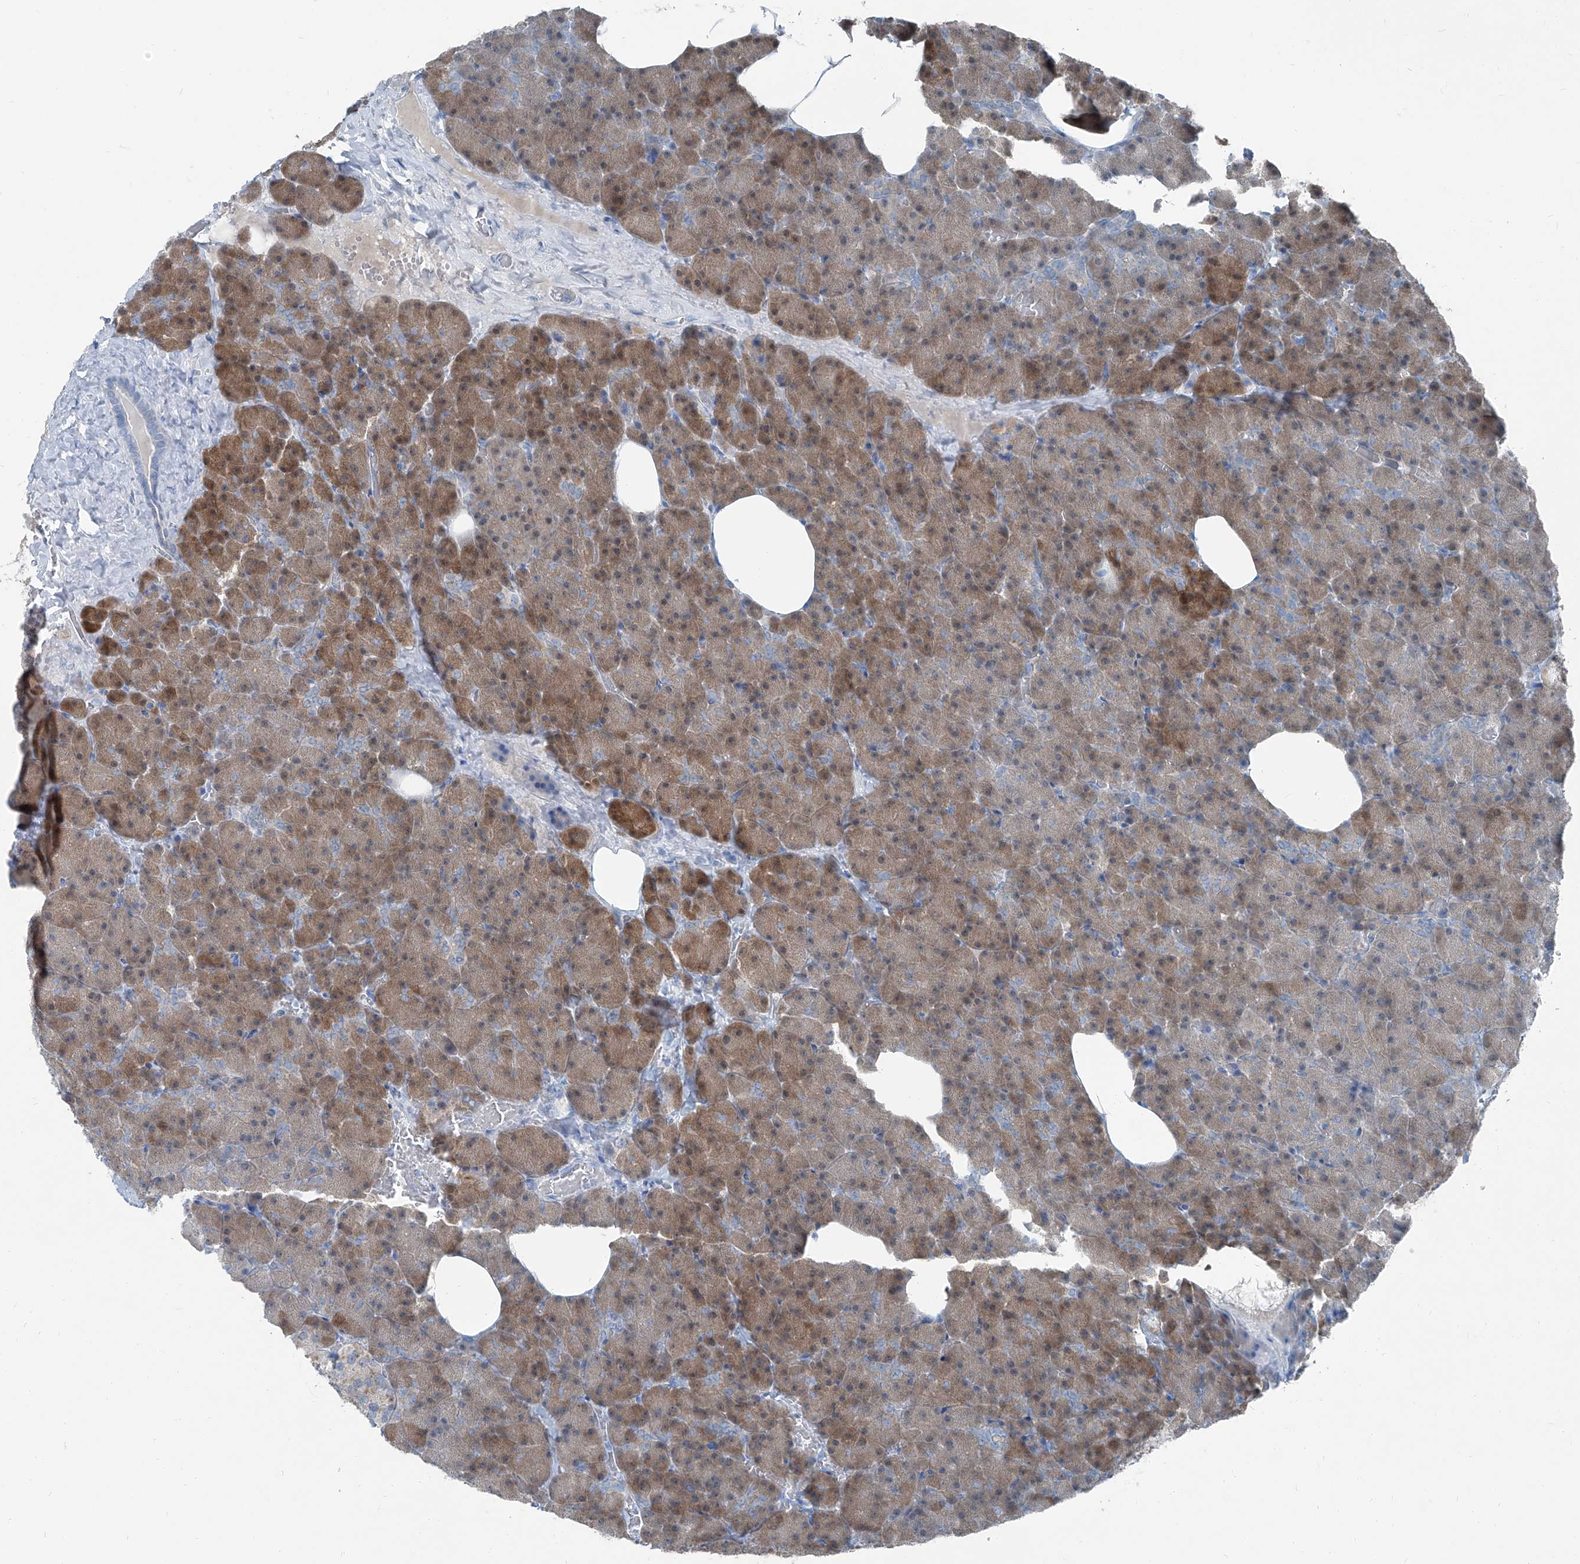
{"staining": {"intensity": "moderate", "quantity": ">75%", "location": "cytoplasmic/membranous,nuclear"}, "tissue": "pancreas", "cell_type": "Exocrine glandular cells", "image_type": "normal", "snomed": [{"axis": "morphology", "description": "Normal tissue, NOS"}, {"axis": "morphology", "description": "Carcinoid, malignant, NOS"}, {"axis": "topography", "description": "Pancreas"}], "caption": "Immunohistochemistry (IHC) micrograph of benign pancreas: pancreas stained using immunohistochemistry reveals medium levels of moderate protein expression localized specifically in the cytoplasmic/membranous,nuclear of exocrine glandular cells, appearing as a cytoplasmic/membranous,nuclear brown color.", "gene": "RGN", "patient": {"sex": "female", "age": 35}}